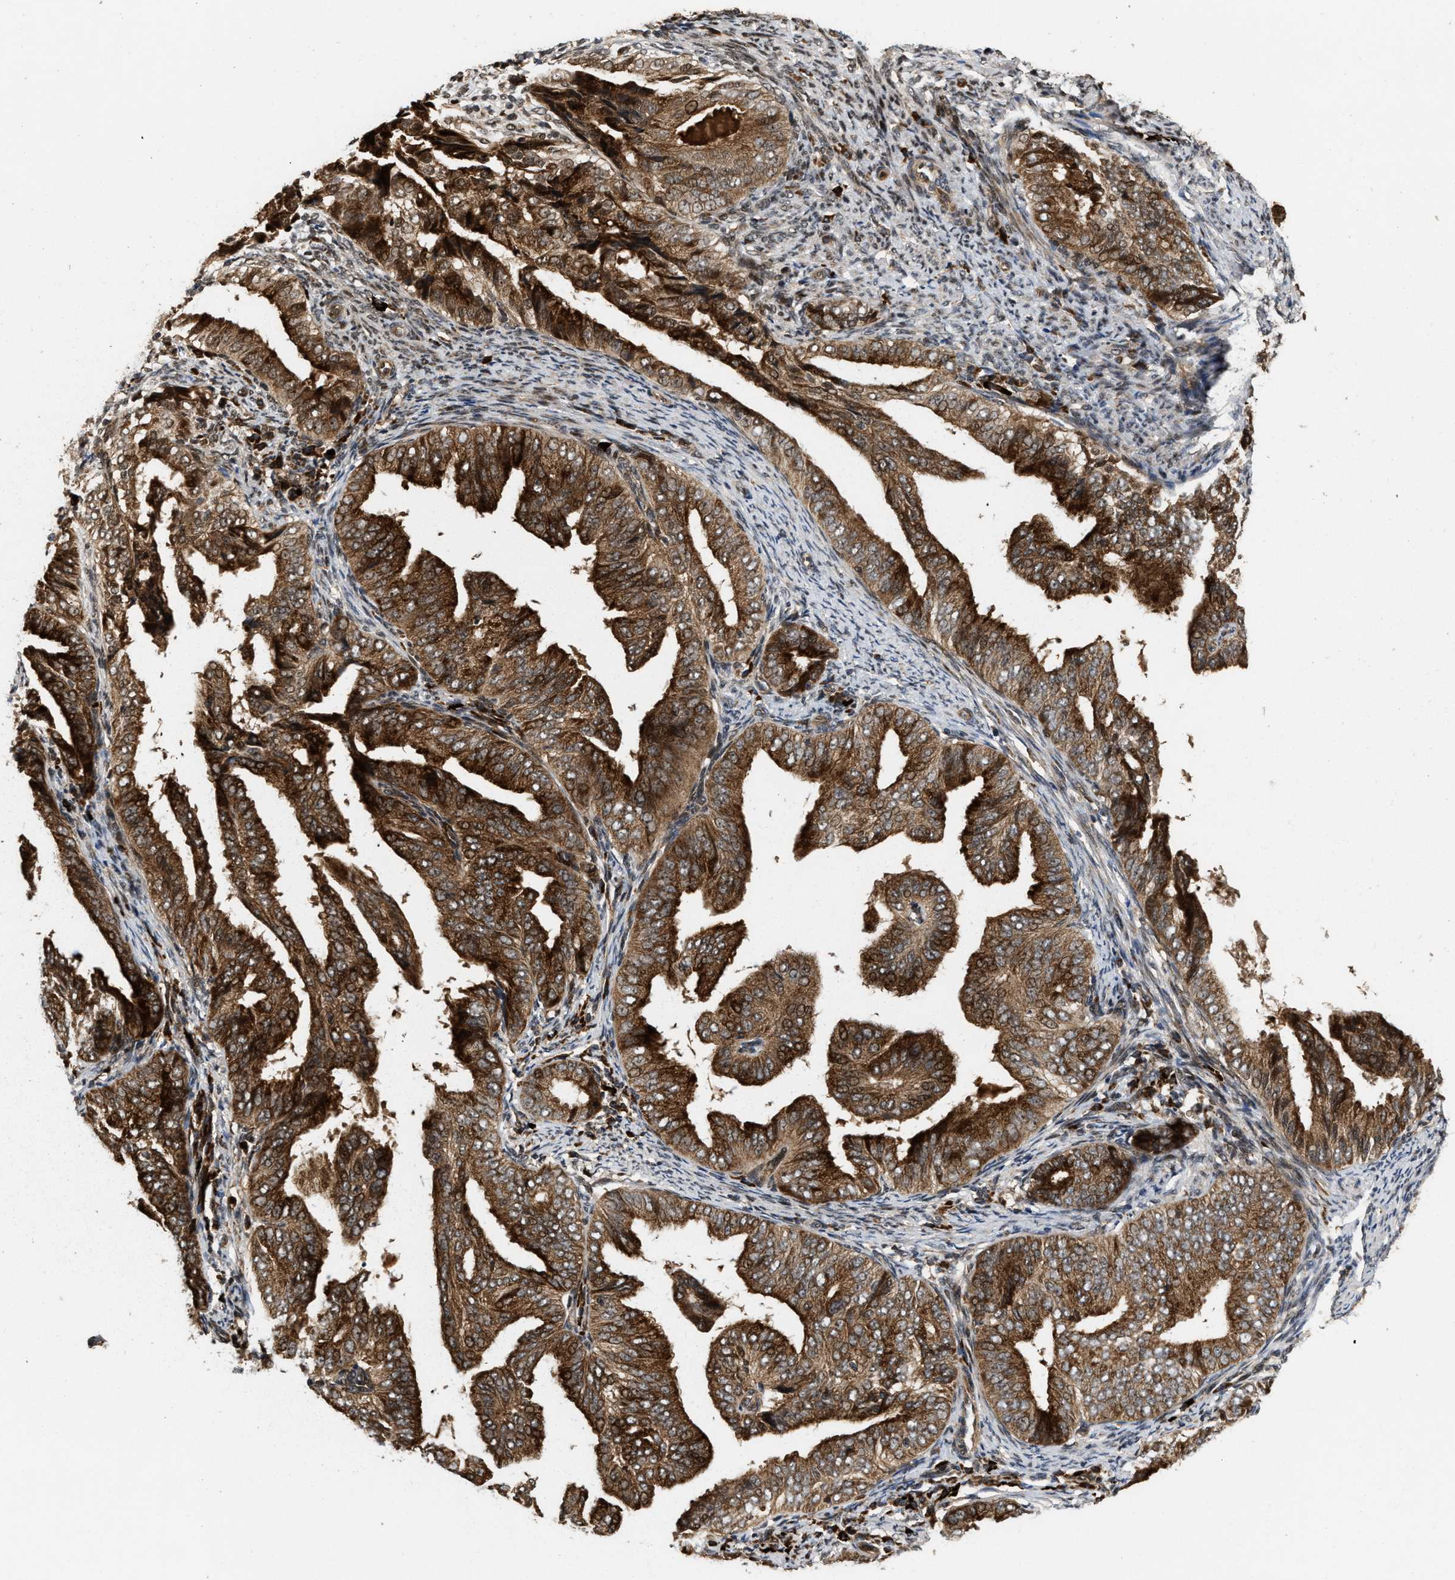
{"staining": {"intensity": "strong", "quantity": ">75%", "location": "cytoplasmic/membranous,nuclear"}, "tissue": "endometrial cancer", "cell_type": "Tumor cells", "image_type": "cancer", "snomed": [{"axis": "morphology", "description": "Adenocarcinoma, NOS"}, {"axis": "topography", "description": "Endometrium"}], "caption": "Tumor cells demonstrate high levels of strong cytoplasmic/membranous and nuclear positivity in approximately >75% of cells in human endometrial adenocarcinoma.", "gene": "ELP2", "patient": {"sex": "female", "age": 58}}